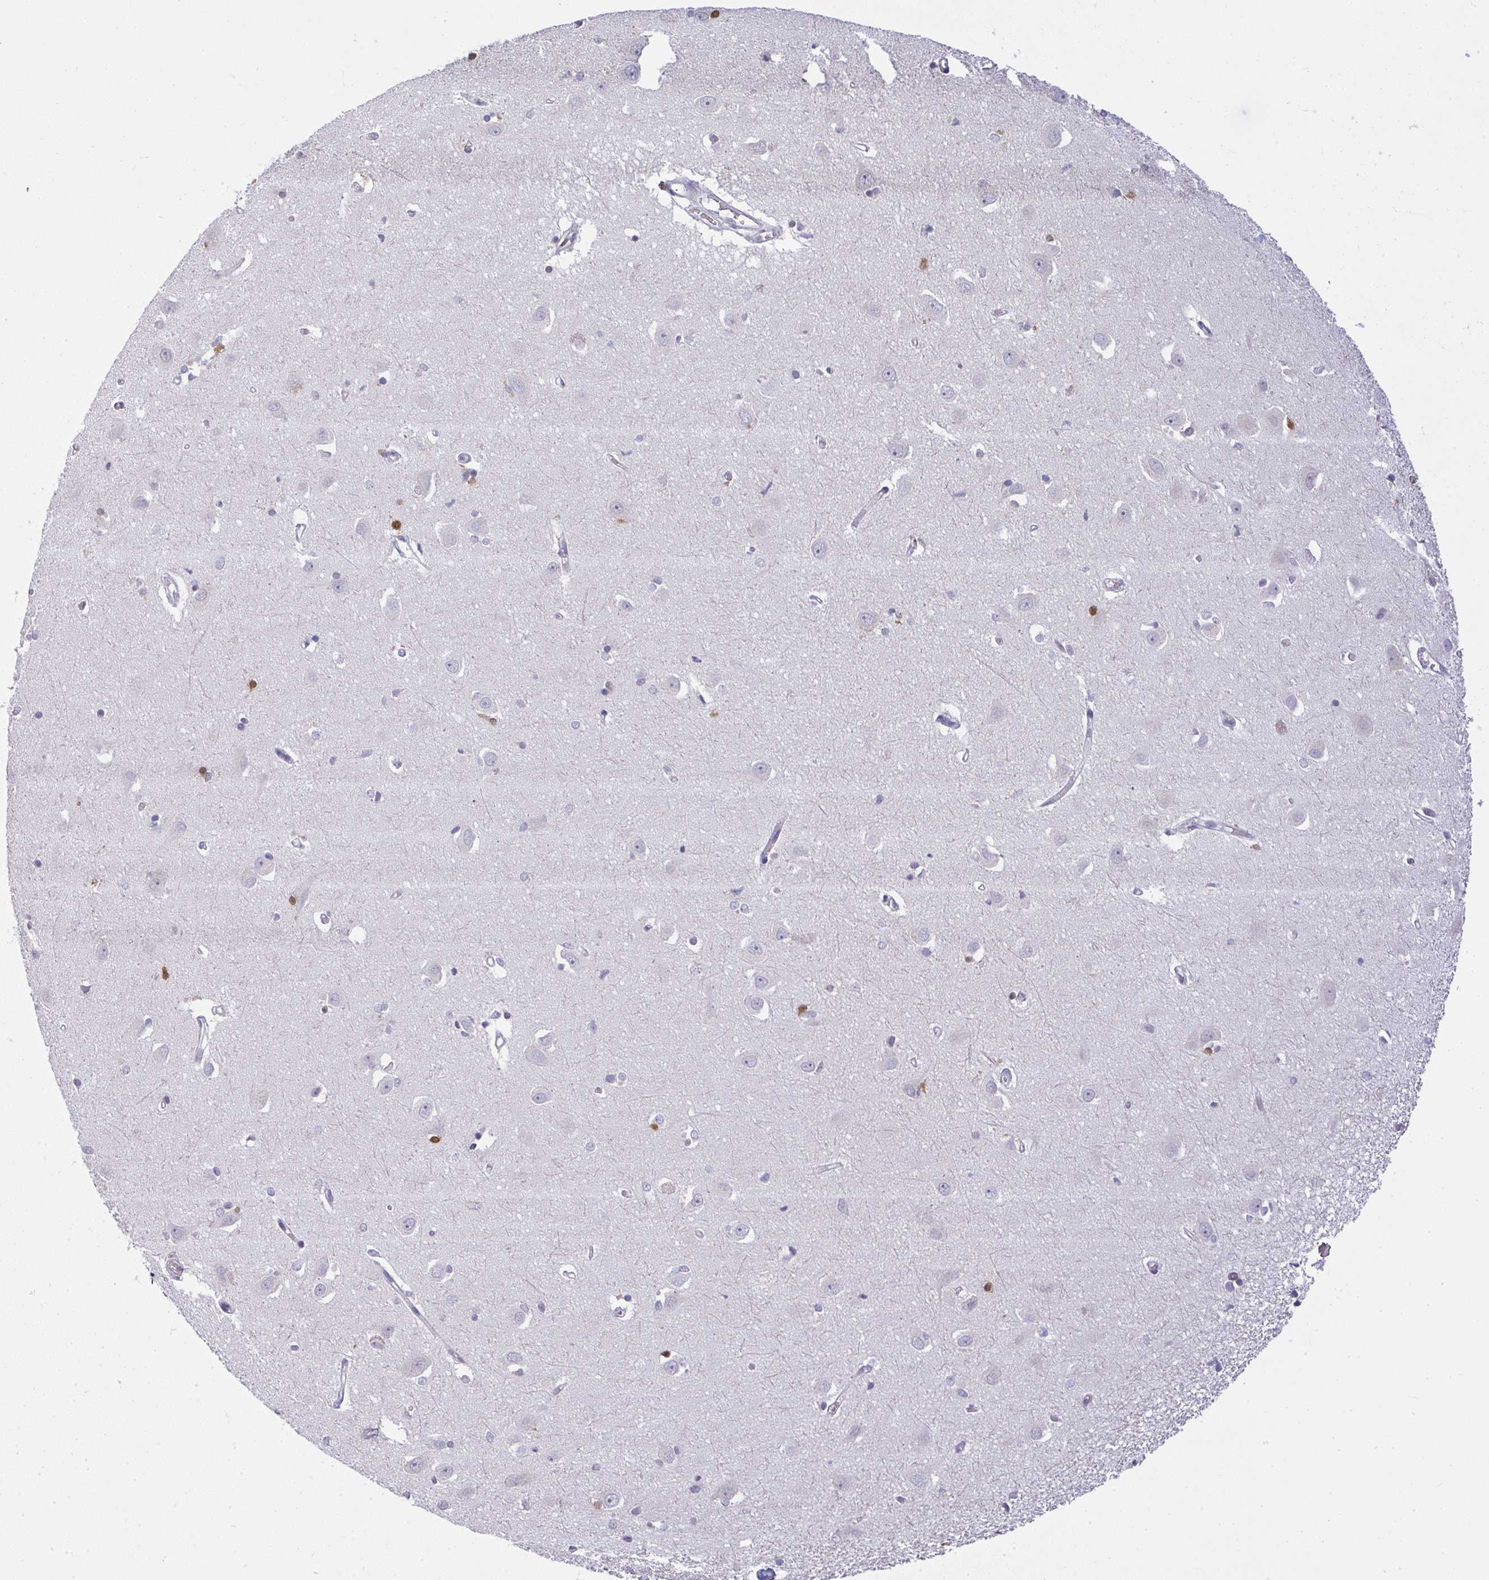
{"staining": {"intensity": "negative", "quantity": "none", "location": "none"}, "tissue": "caudate", "cell_type": "Glial cells", "image_type": "normal", "snomed": [{"axis": "morphology", "description": "Normal tissue, NOS"}, {"axis": "topography", "description": "Lateral ventricle wall"}, {"axis": "topography", "description": "Hippocampus"}], "caption": "A high-resolution histopathology image shows IHC staining of benign caudate, which exhibits no significant positivity in glial cells.", "gene": "BBX", "patient": {"sex": "female", "age": 63}}